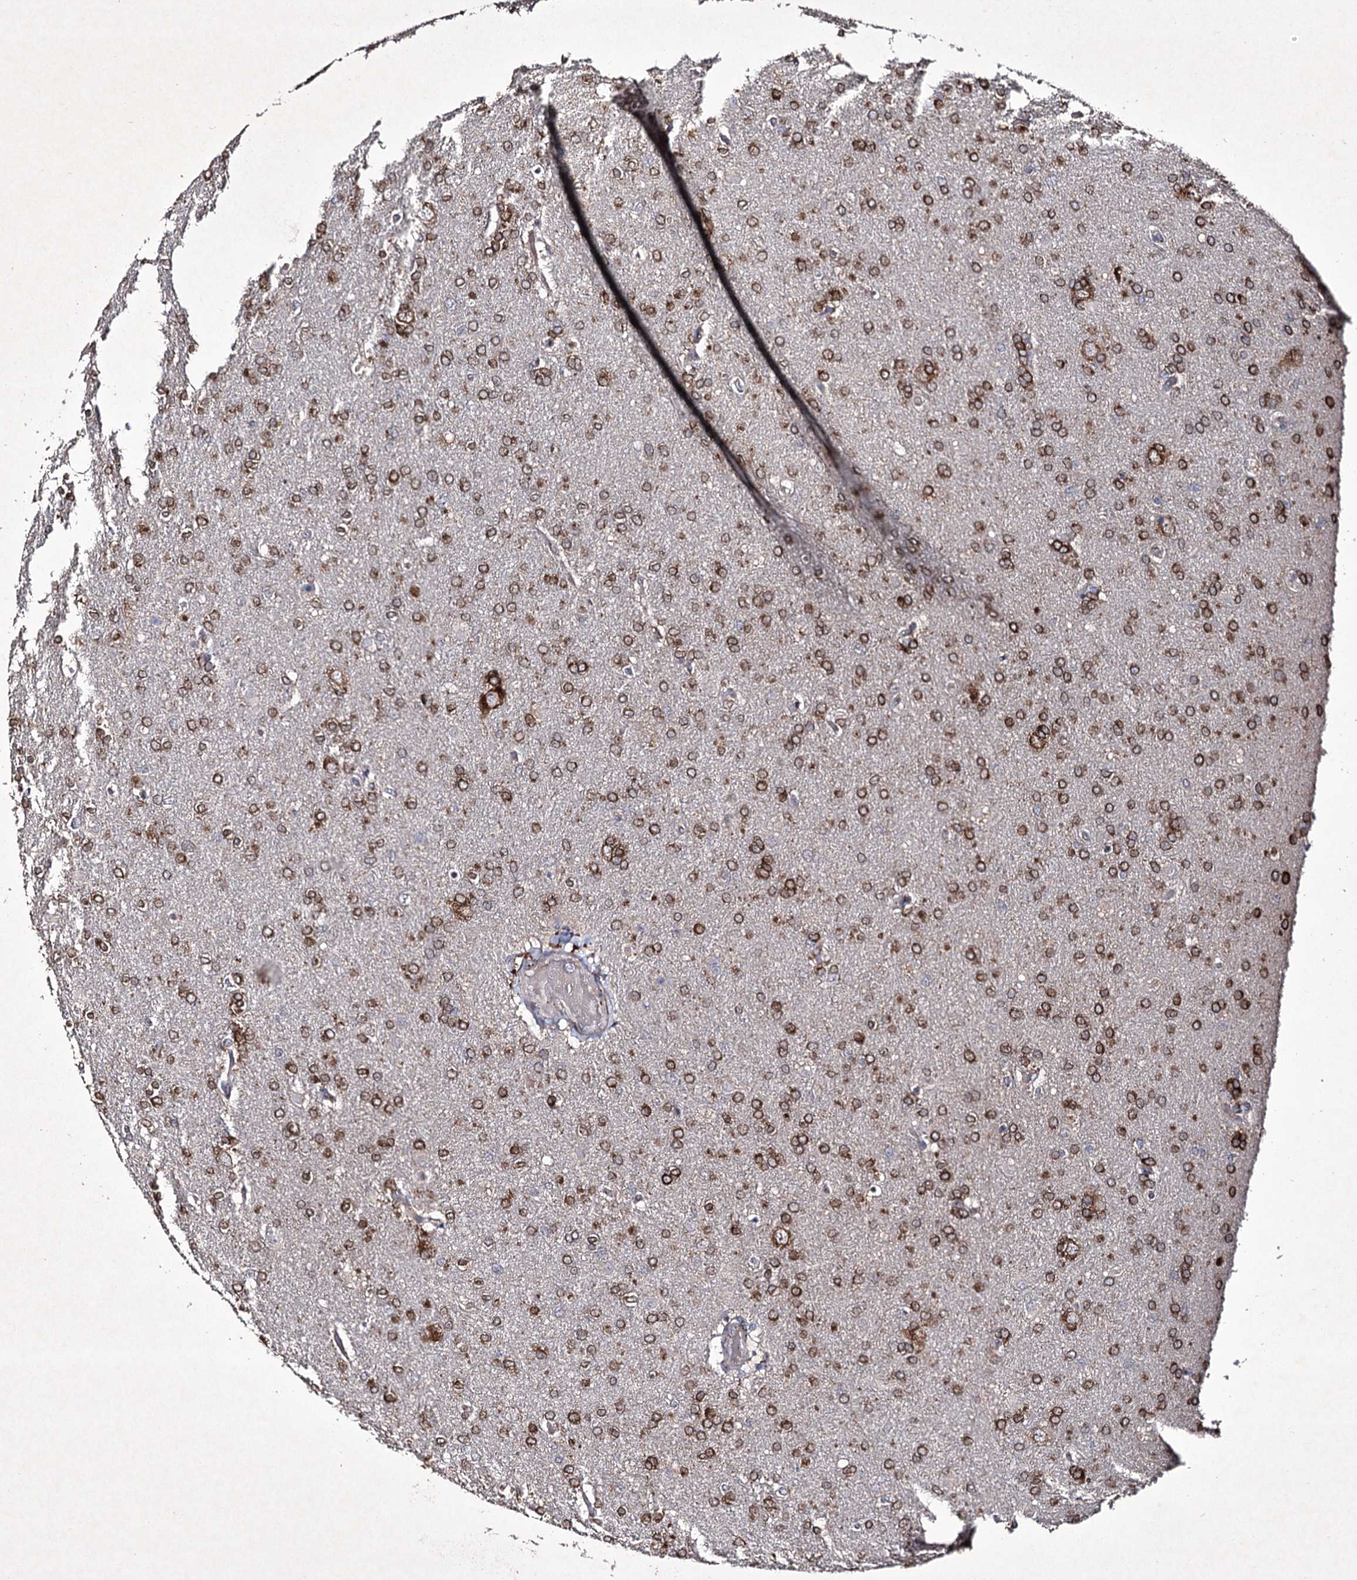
{"staining": {"intensity": "moderate", "quantity": ">75%", "location": "cytoplasmic/membranous"}, "tissue": "glioma", "cell_type": "Tumor cells", "image_type": "cancer", "snomed": [{"axis": "morphology", "description": "Glioma, malignant, High grade"}, {"axis": "topography", "description": "Brain"}], "caption": "A brown stain shows moderate cytoplasmic/membranous expression of a protein in glioma tumor cells. (Brightfield microscopy of DAB IHC at high magnification).", "gene": "SEMA4G", "patient": {"sex": "male", "age": 72}}